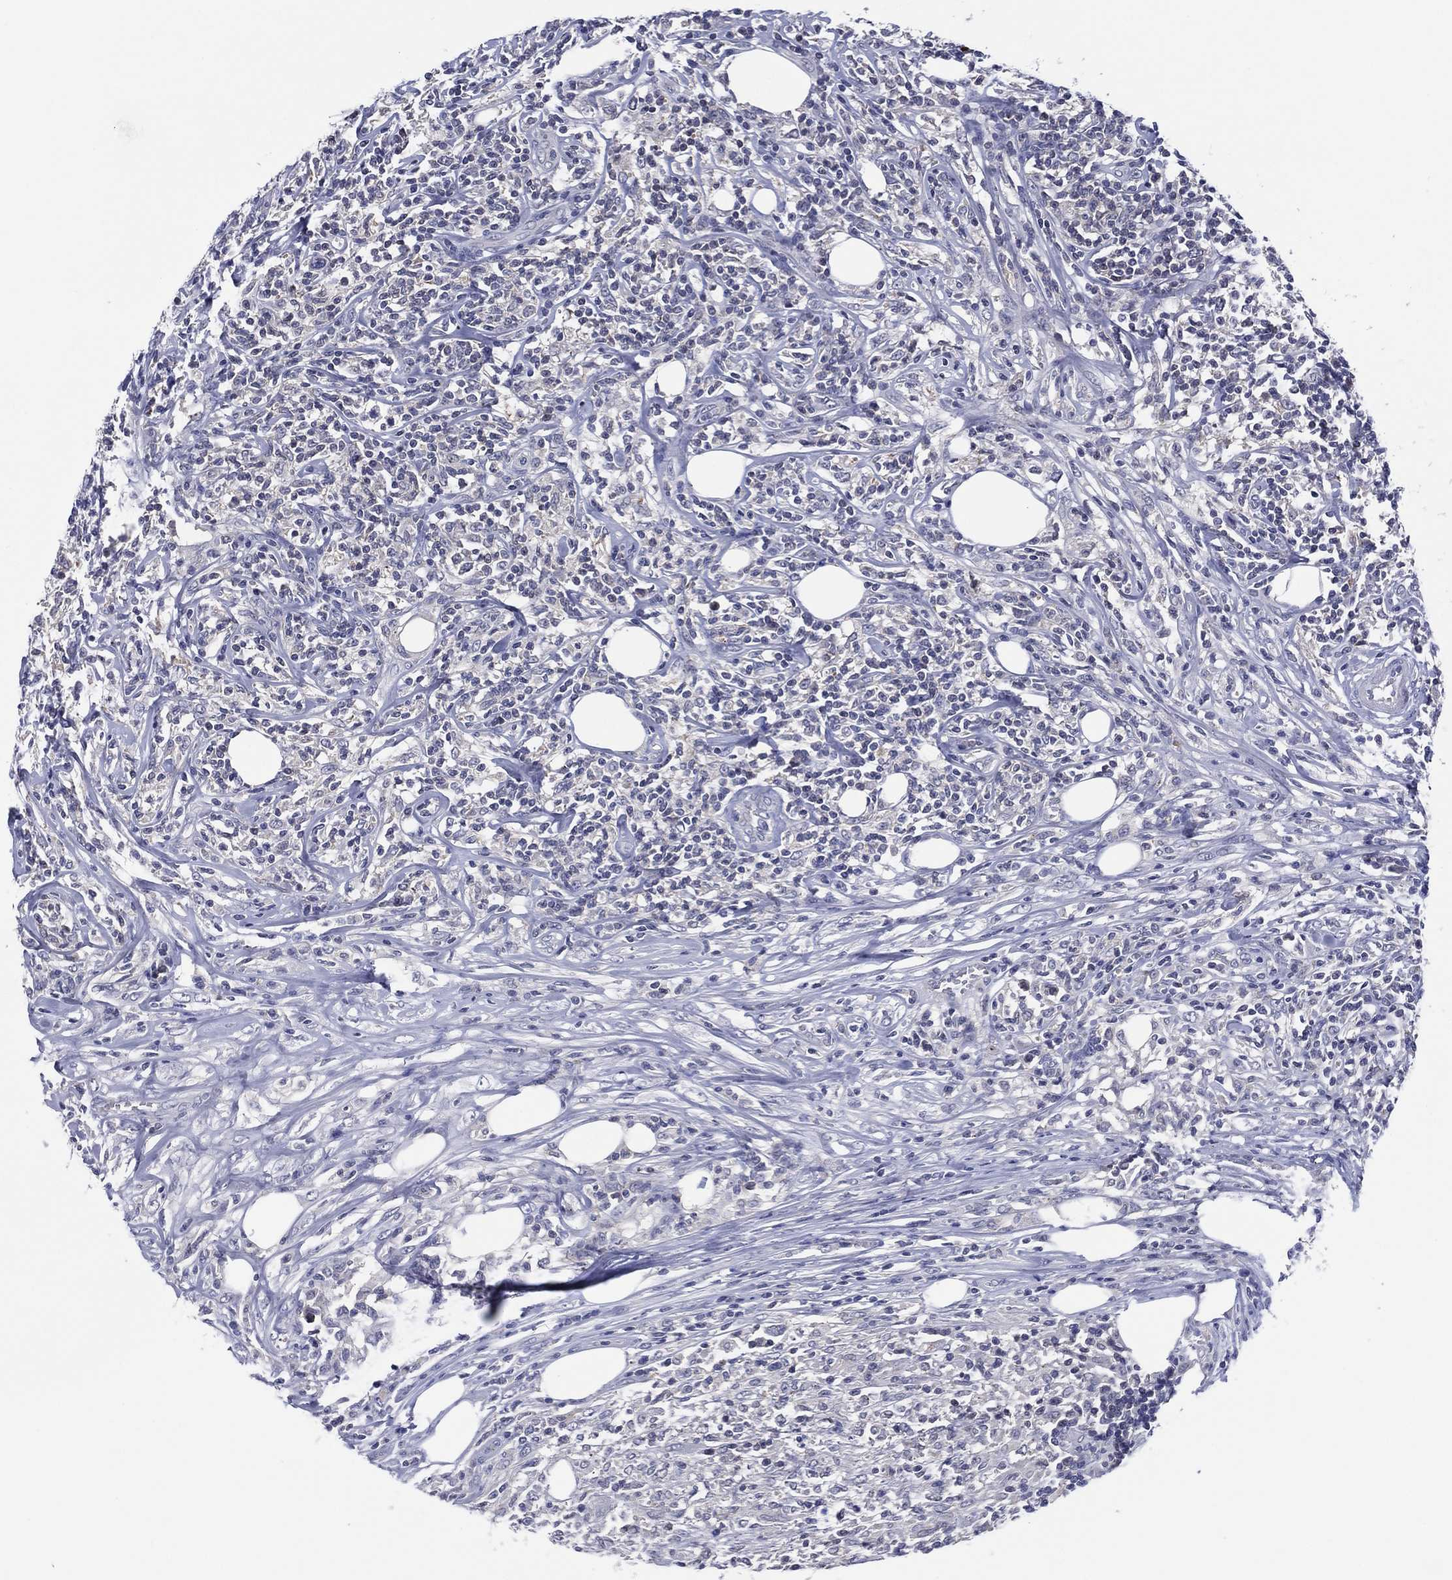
{"staining": {"intensity": "negative", "quantity": "none", "location": "none"}, "tissue": "lymphoma", "cell_type": "Tumor cells", "image_type": "cancer", "snomed": [{"axis": "morphology", "description": "Malignant lymphoma, non-Hodgkin's type, High grade"}, {"axis": "topography", "description": "Lymph node"}], "caption": "Immunohistochemistry (IHC) of human lymphoma displays no expression in tumor cells.", "gene": "TRIM31", "patient": {"sex": "female", "age": 84}}